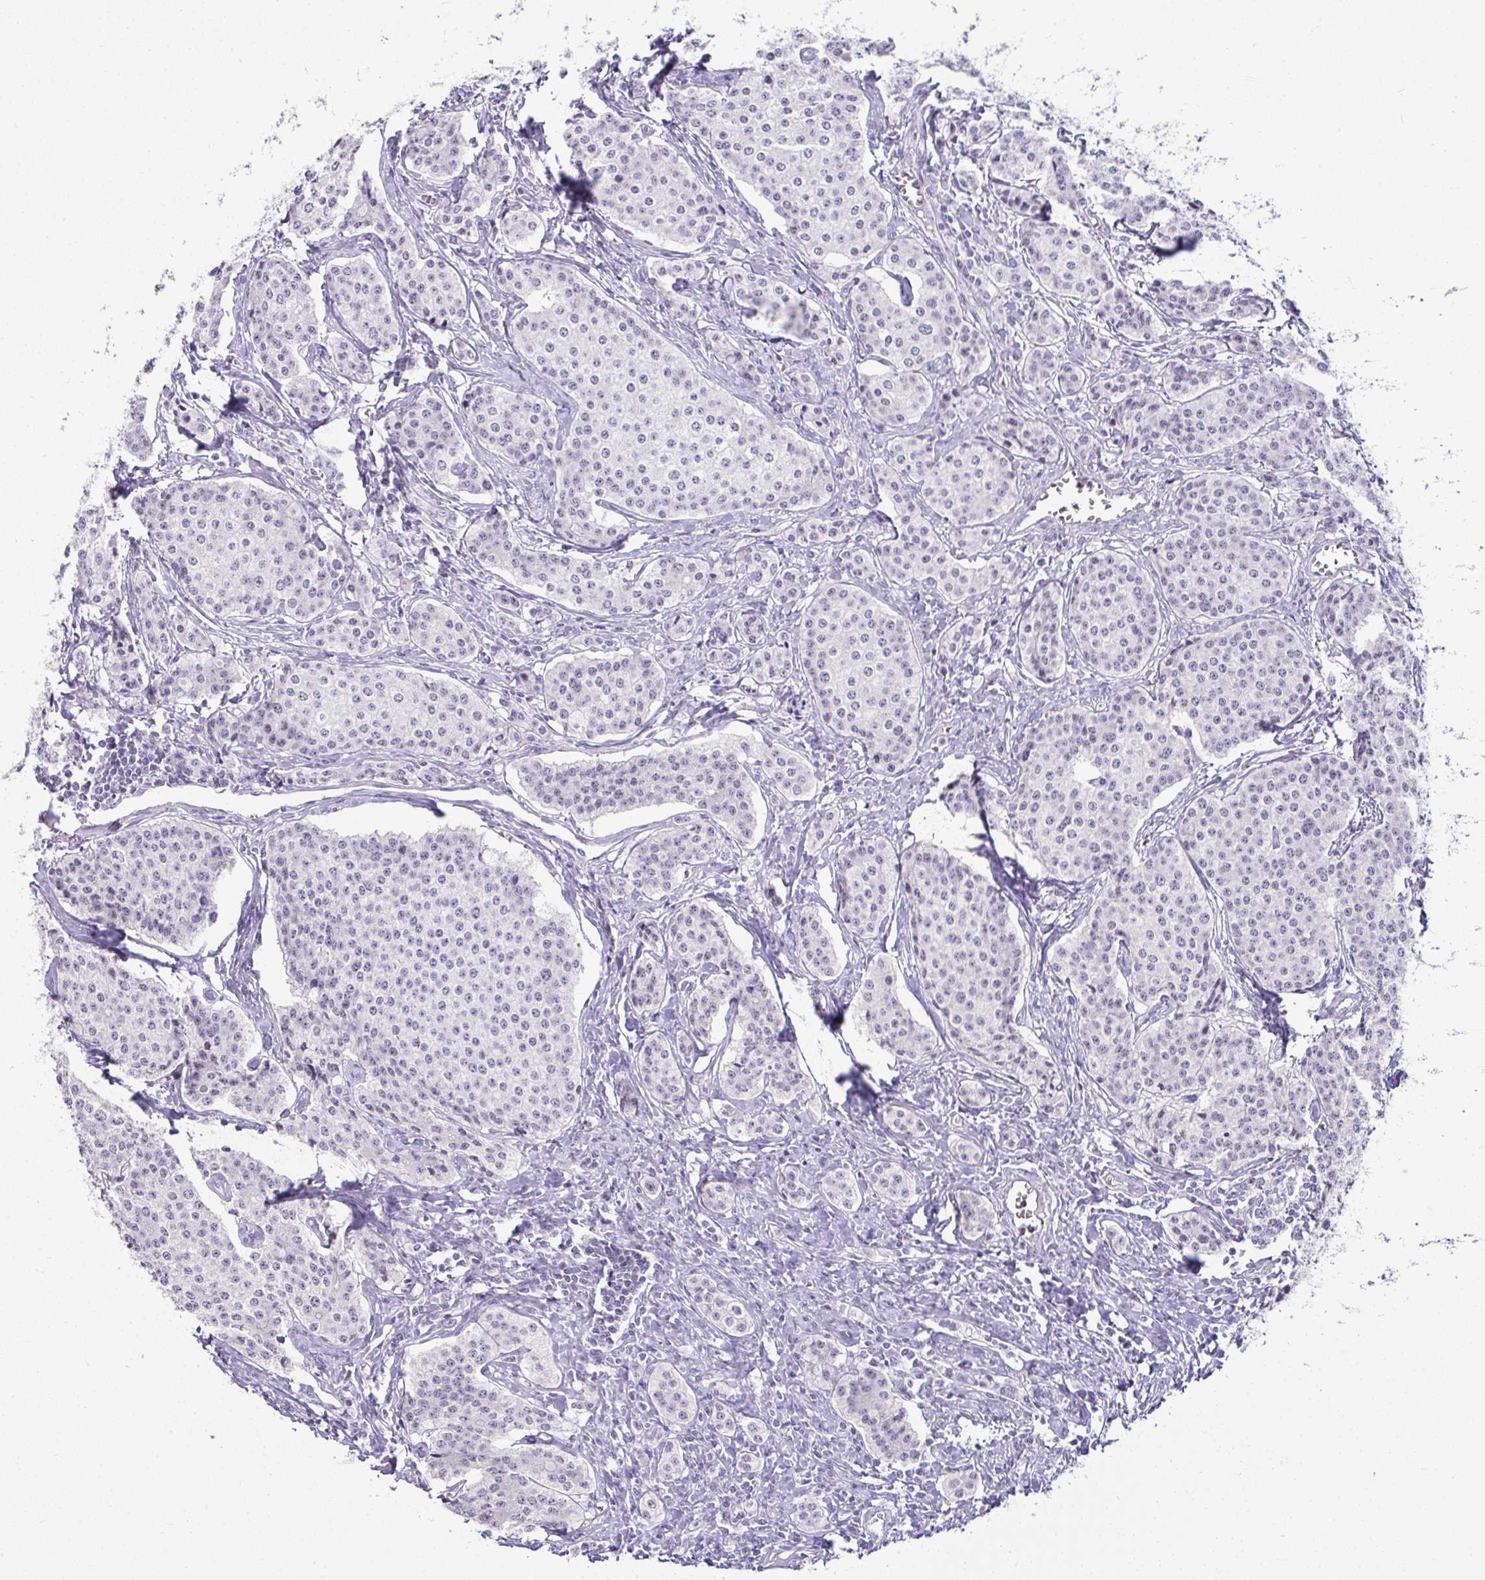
{"staining": {"intensity": "weak", "quantity": "<25%", "location": "nuclear"}, "tissue": "carcinoid", "cell_type": "Tumor cells", "image_type": "cancer", "snomed": [{"axis": "morphology", "description": "Carcinoid, malignant, NOS"}, {"axis": "topography", "description": "Small intestine"}], "caption": "This is an immunohistochemistry (IHC) image of human carcinoid. There is no positivity in tumor cells.", "gene": "RNF183", "patient": {"sex": "female", "age": 64}}